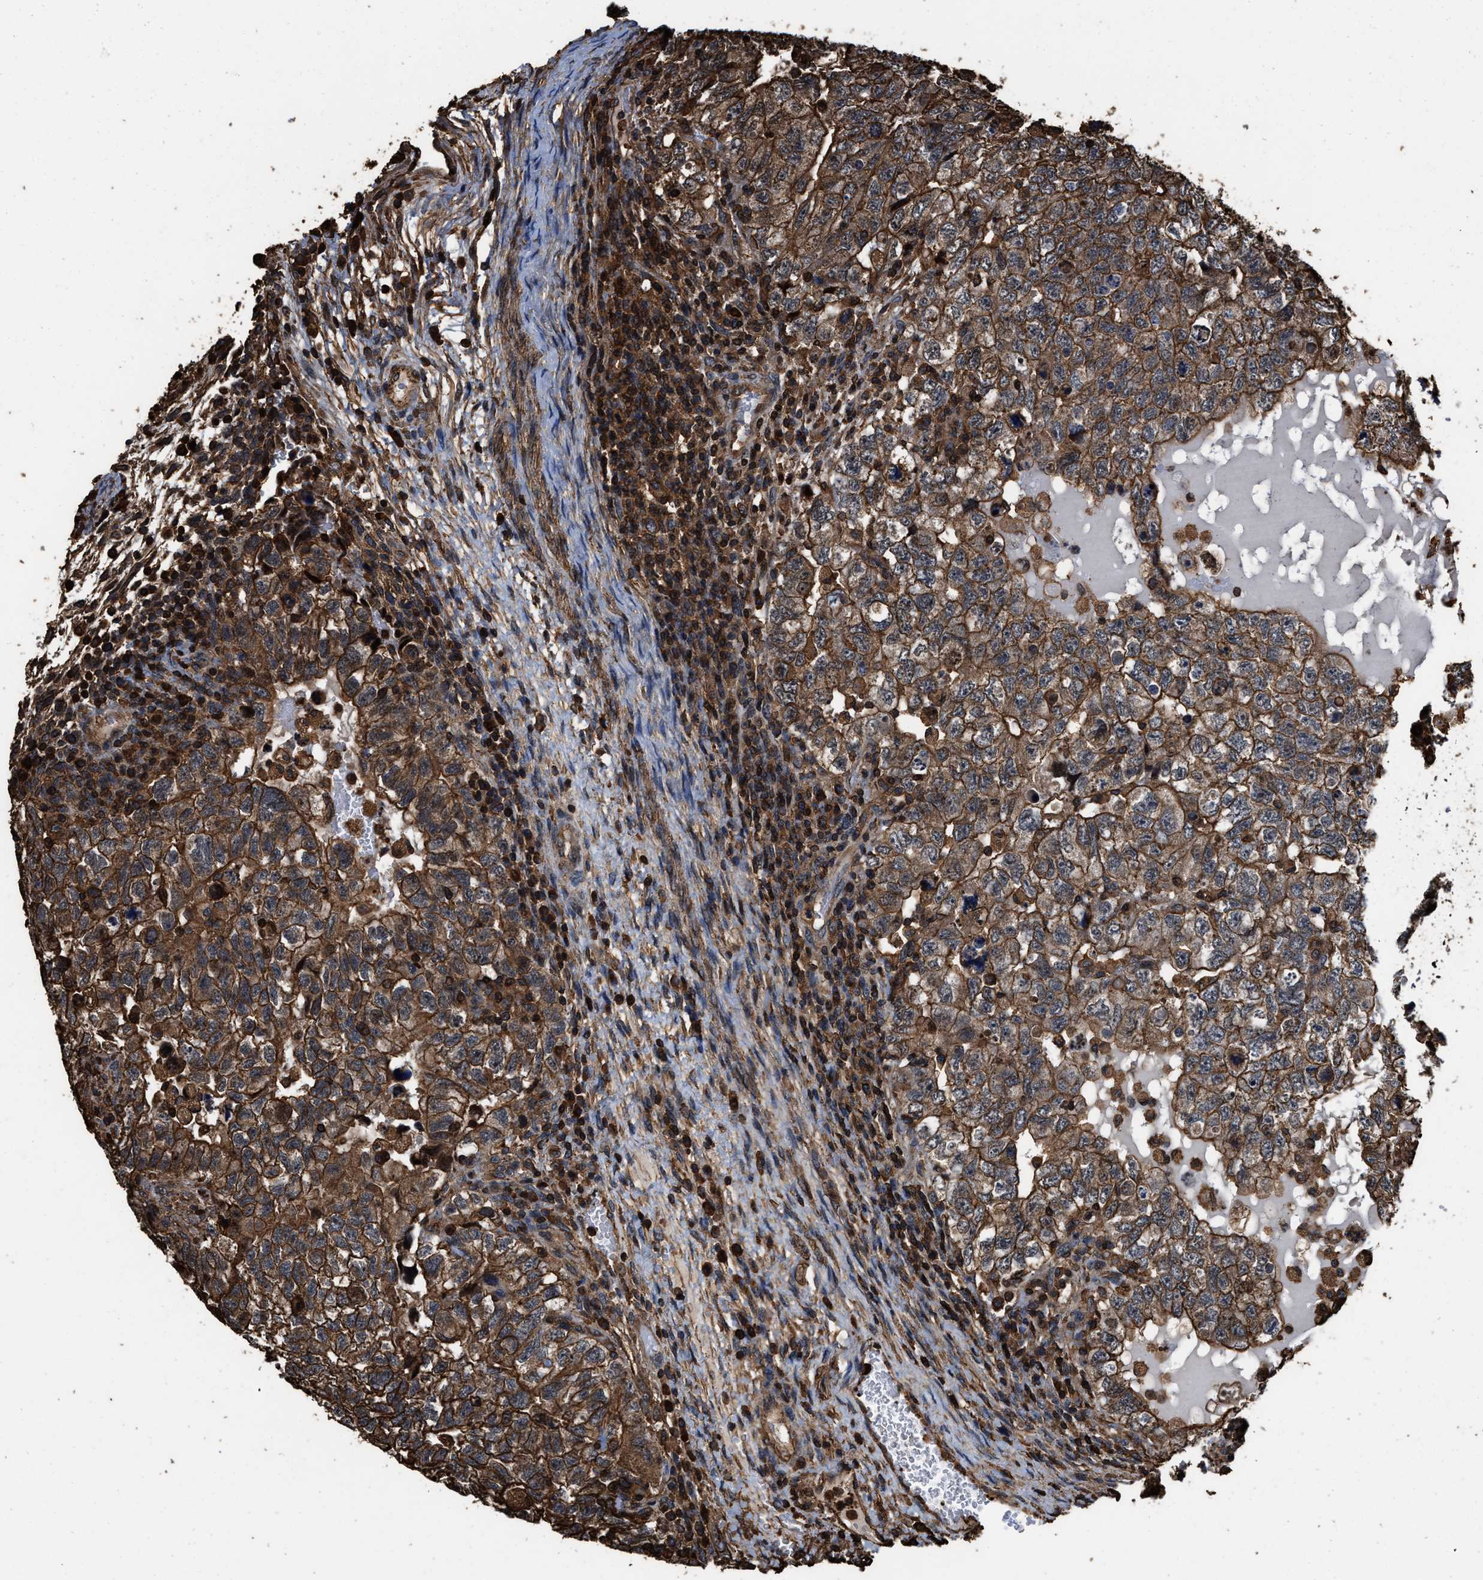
{"staining": {"intensity": "moderate", "quantity": ">75%", "location": "cytoplasmic/membranous"}, "tissue": "testis cancer", "cell_type": "Tumor cells", "image_type": "cancer", "snomed": [{"axis": "morphology", "description": "Carcinoma, Embryonal, NOS"}, {"axis": "topography", "description": "Testis"}], "caption": "This micrograph shows immunohistochemistry staining of testis cancer (embryonal carcinoma), with medium moderate cytoplasmic/membranous positivity in about >75% of tumor cells.", "gene": "KBTBD2", "patient": {"sex": "male", "age": 36}}